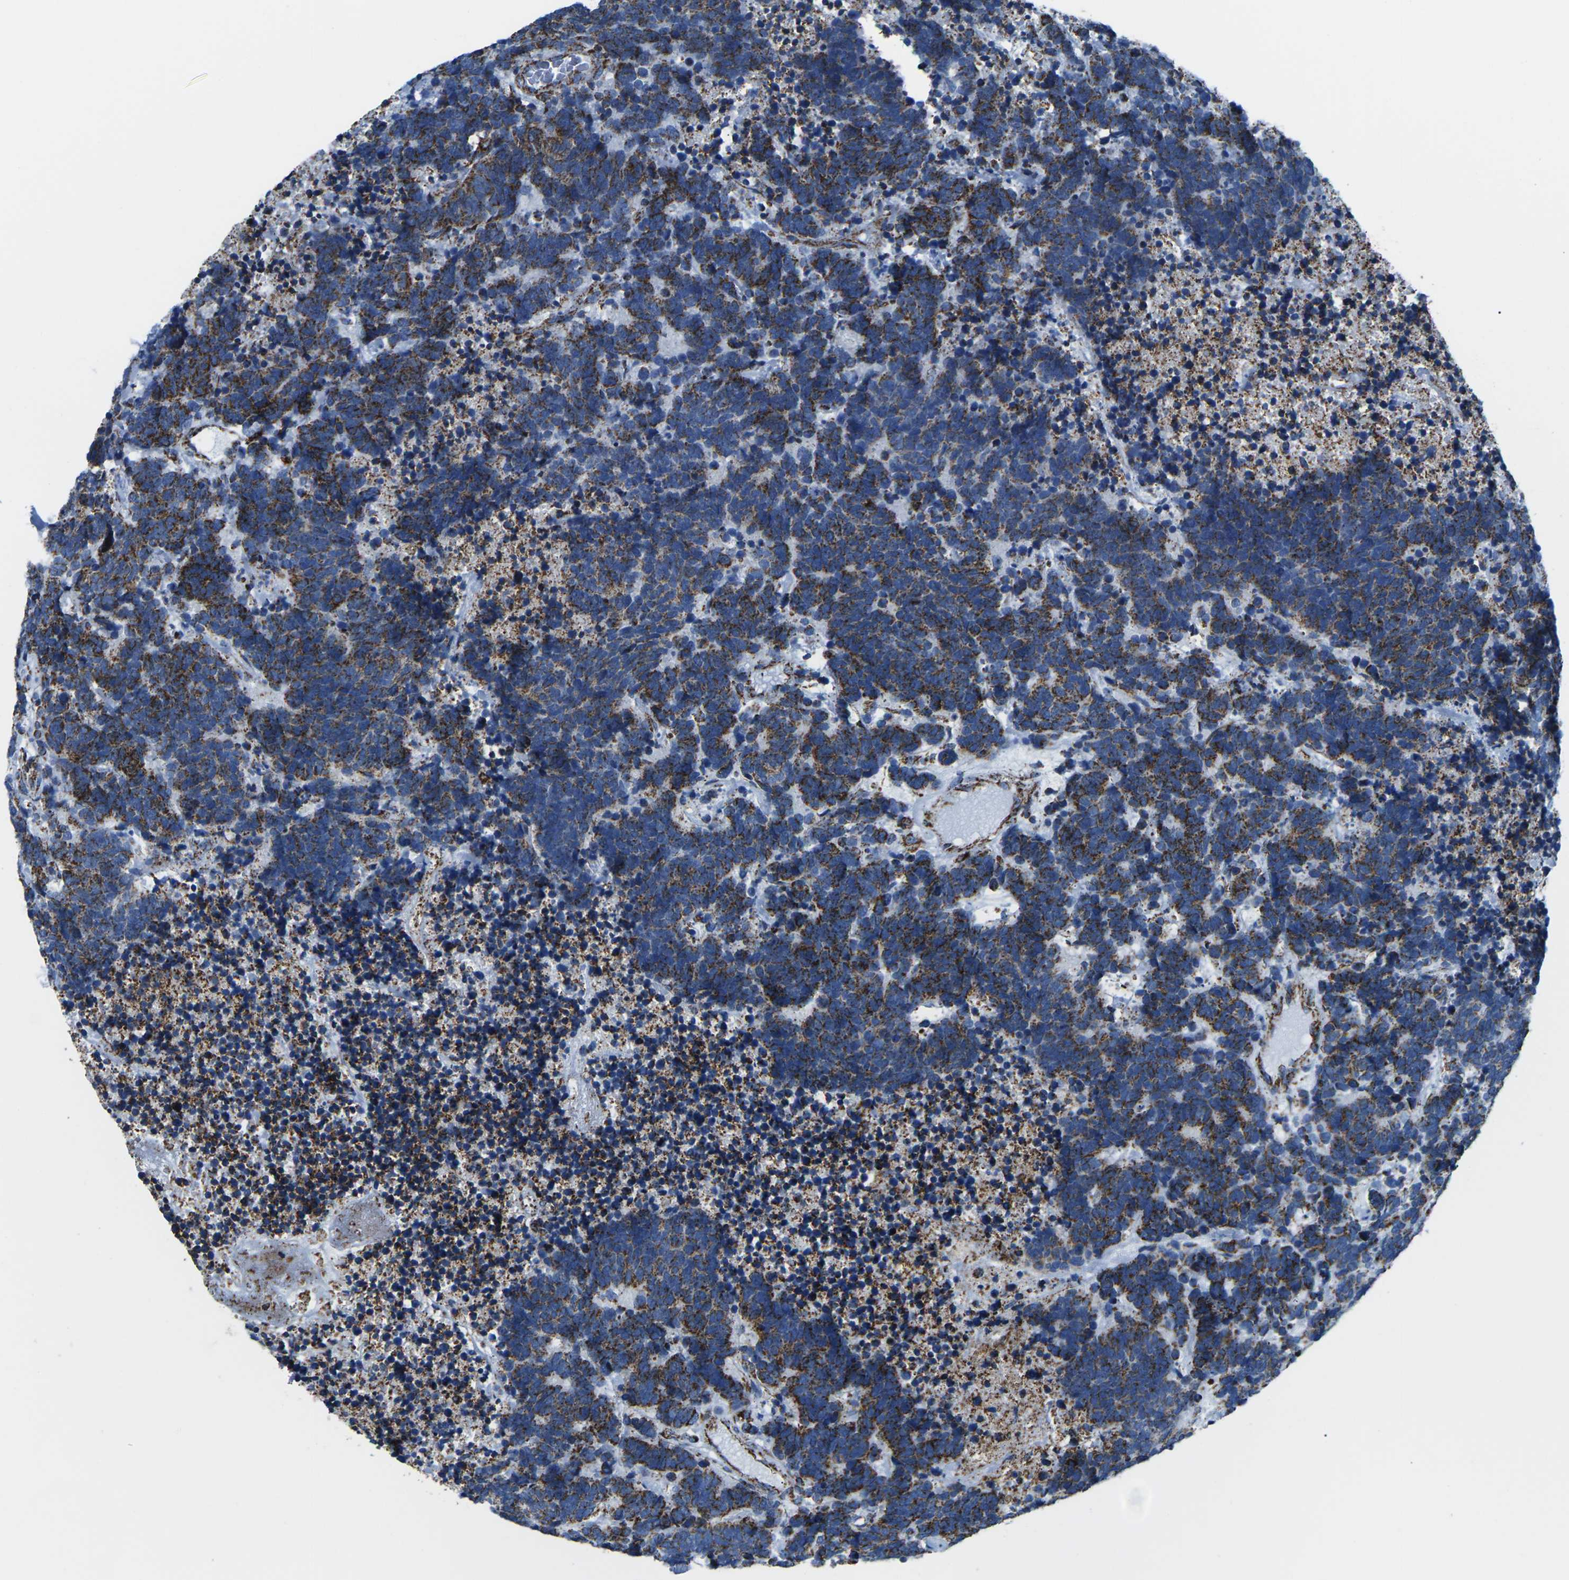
{"staining": {"intensity": "strong", "quantity": "25%-75%", "location": "cytoplasmic/membranous"}, "tissue": "carcinoid", "cell_type": "Tumor cells", "image_type": "cancer", "snomed": [{"axis": "morphology", "description": "Carcinoma, NOS"}, {"axis": "morphology", "description": "Carcinoid, malignant, NOS"}, {"axis": "topography", "description": "Urinary bladder"}], "caption": "Malignant carcinoid stained for a protein (brown) reveals strong cytoplasmic/membranous positive positivity in approximately 25%-75% of tumor cells.", "gene": "MT-CO2", "patient": {"sex": "male", "age": 57}}